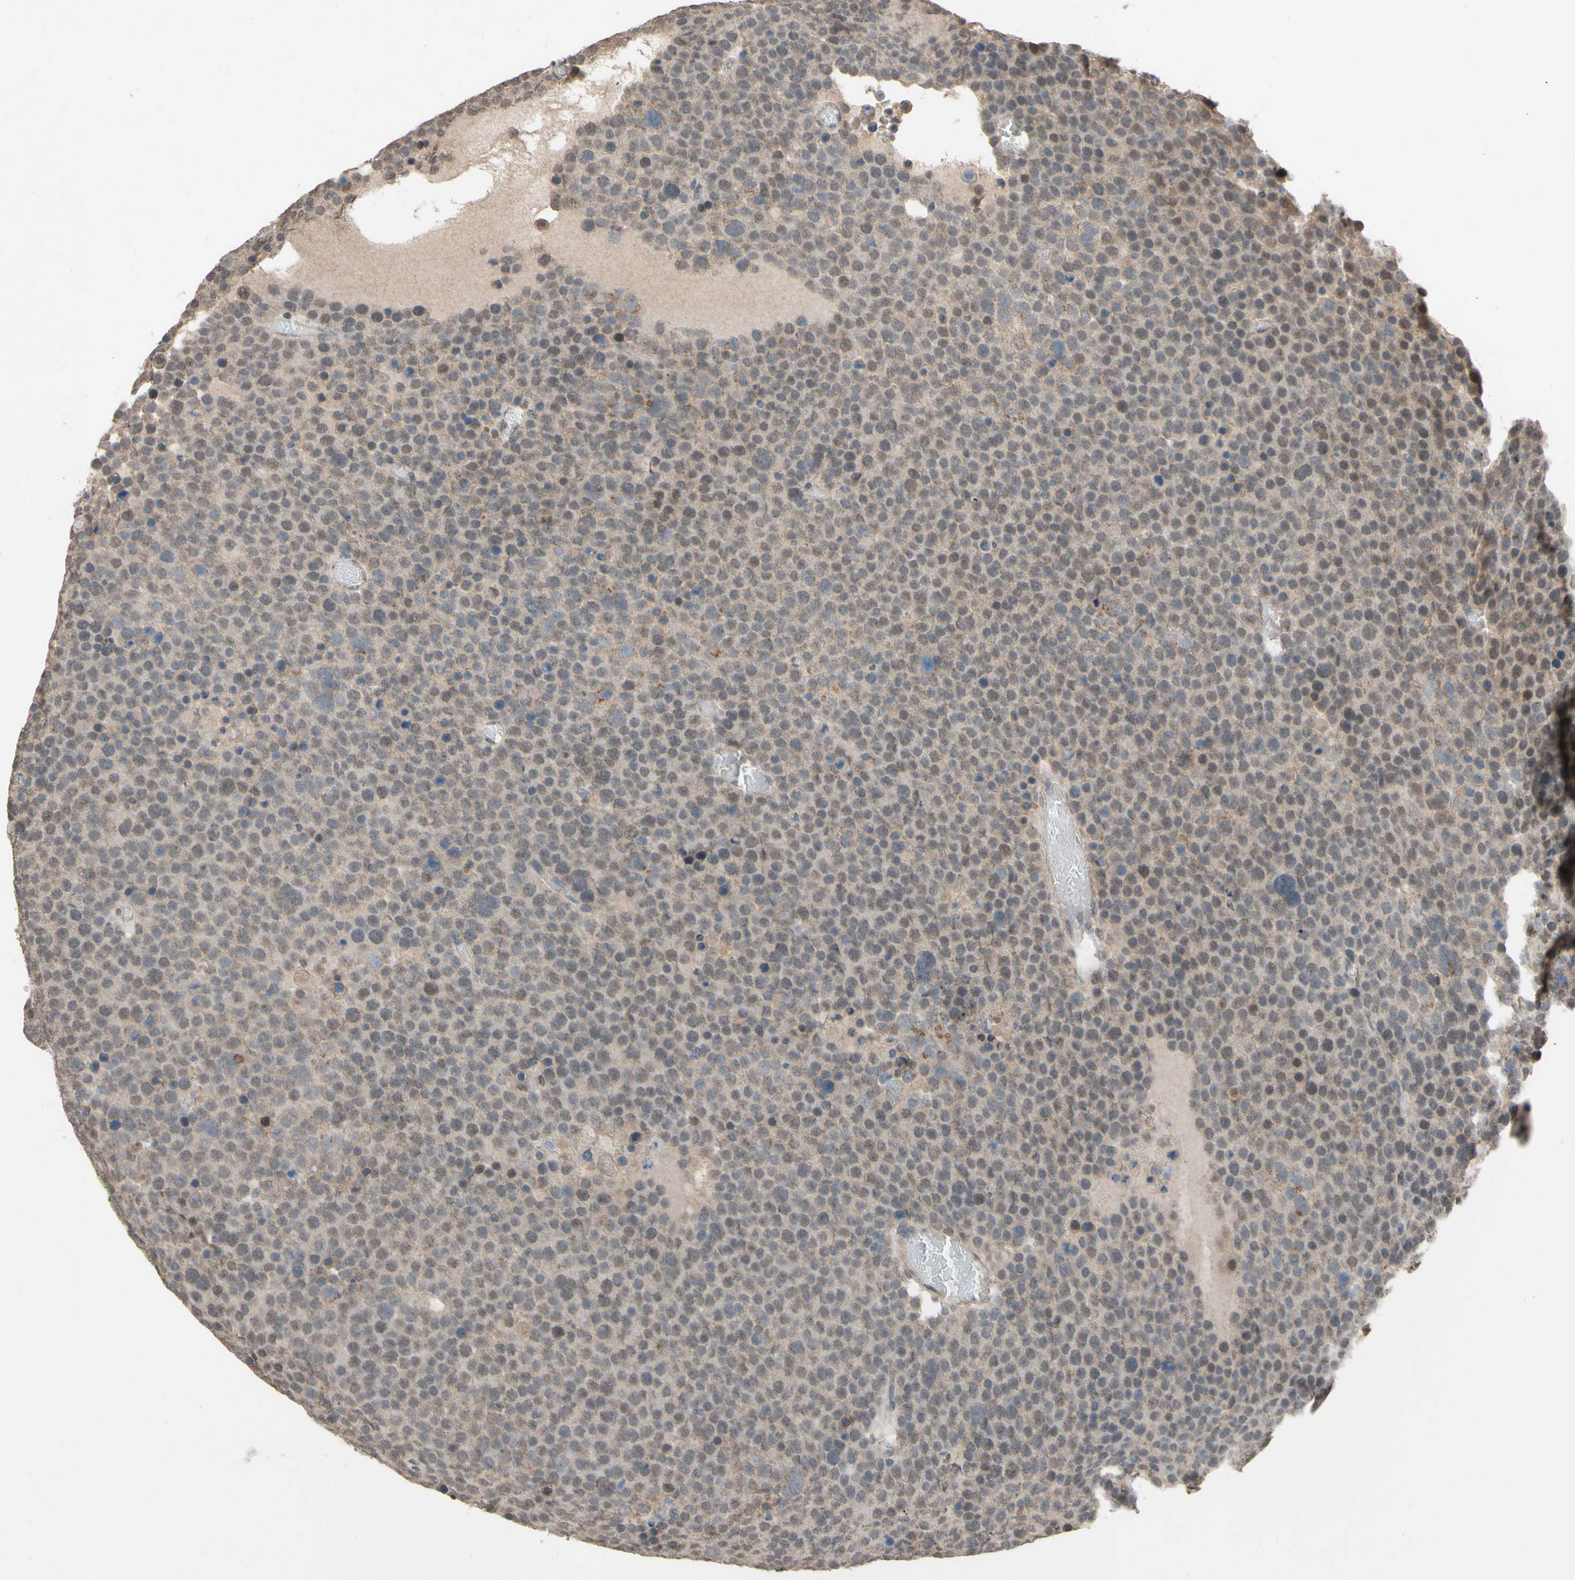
{"staining": {"intensity": "weak", "quantity": ">75%", "location": "cytoplasmic/membranous"}, "tissue": "testis cancer", "cell_type": "Tumor cells", "image_type": "cancer", "snomed": [{"axis": "morphology", "description": "Seminoma, NOS"}, {"axis": "topography", "description": "Testis"}], "caption": "IHC histopathology image of neoplastic tissue: testis seminoma stained using immunohistochemistry (IHC) exhibits low levels of weak protein expression localized specifically in the cytoplasmic/membranous of tumor cells, appearing as a cytoplasmic/membranous brown color.", "gene": "CDCP1", "patient": {"sex": "male", "age": 71}}